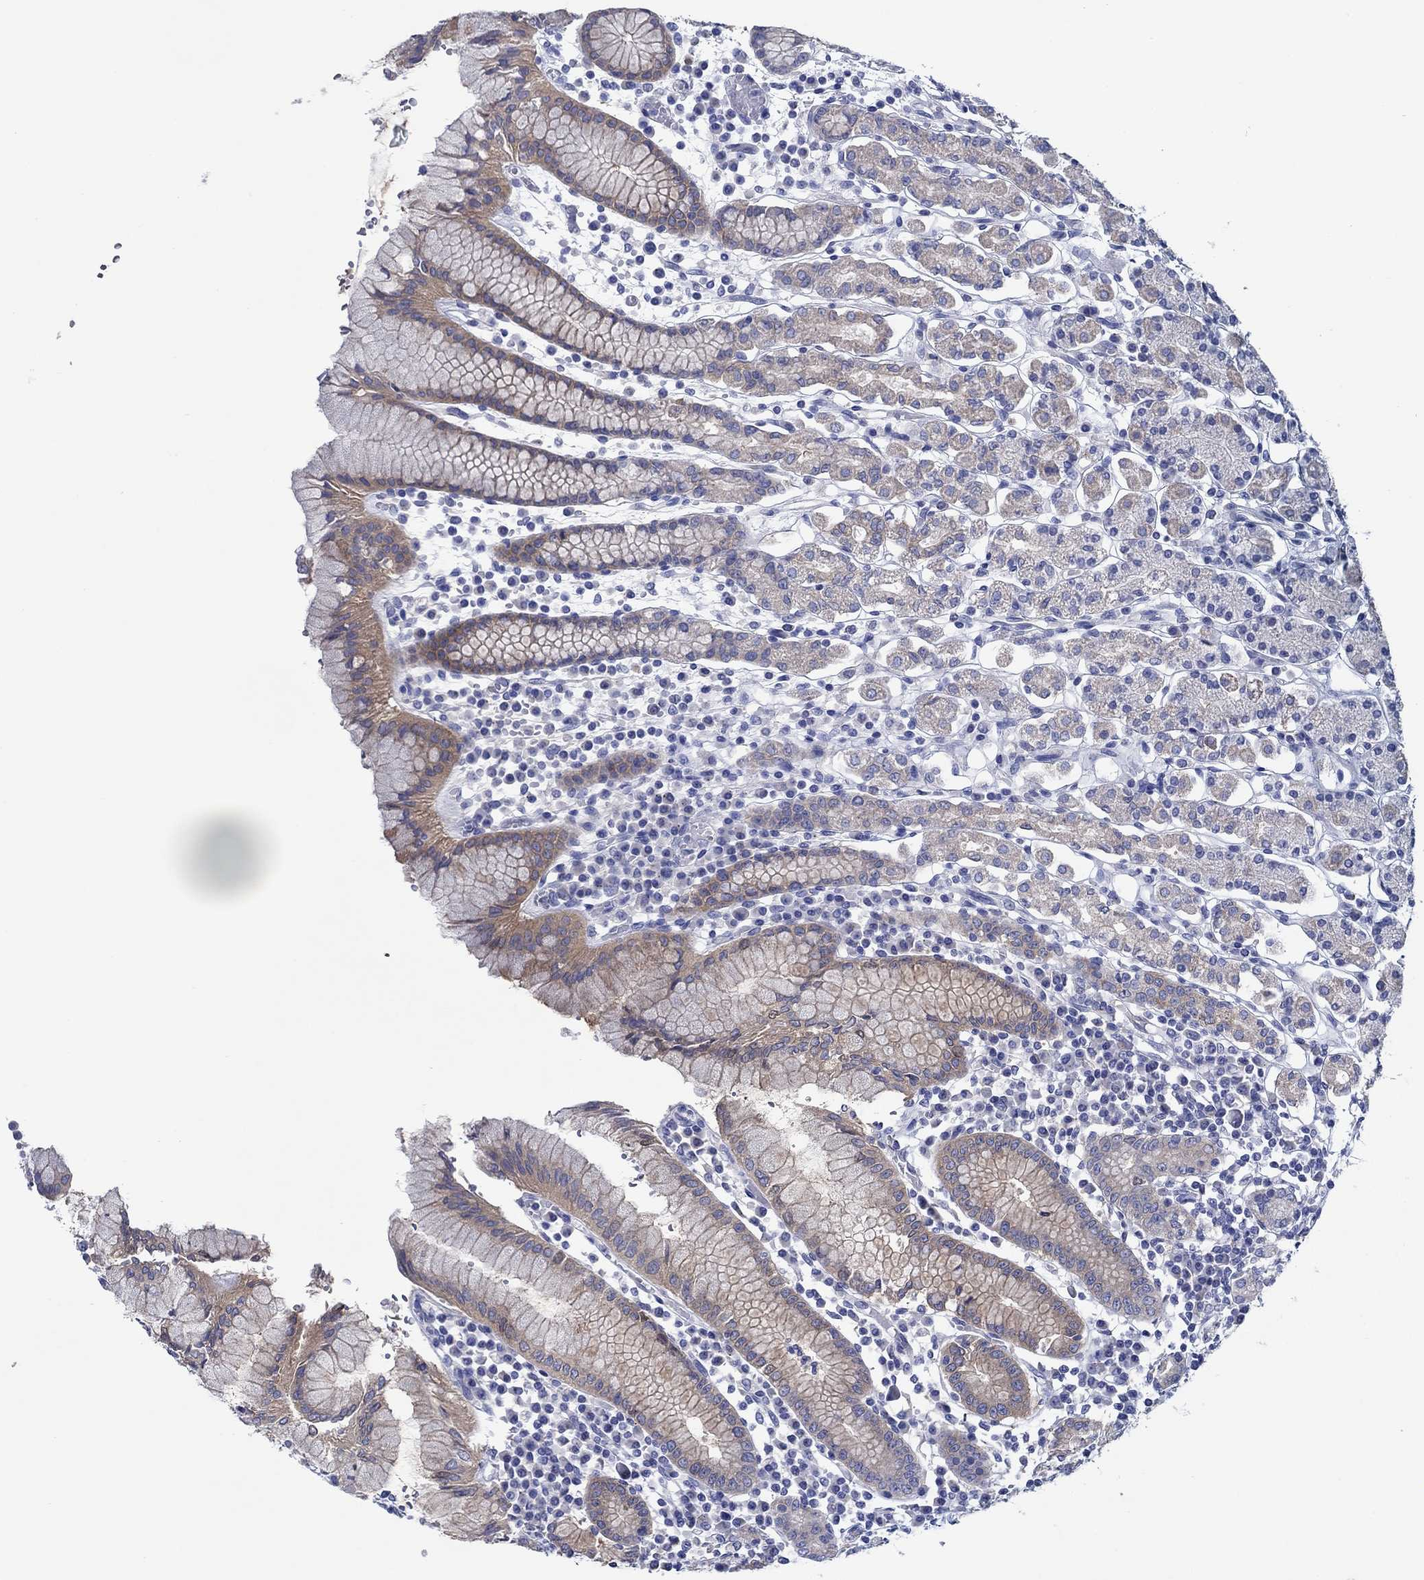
{"staining": {"intensity": "weak", "quantity": "25%-75%", "location": "cytoplasmic/membranous"}, "tissue": "stomach", "cell_type": "Glandular cells", "image_type": "normal", "snomed": [{"axis": "morphology", "description": "Normal tissue, NOS"}, {"axis": "topography", "description": "Stomach, upper"}, {"axis": "topography", "description": "Stomach"}], "caption": "Immunohistochemical staining of normal stomach exhibits 25%-75% levels of weak cytoplasmic/membranous protein expression in approximately 25%-75% of glandular cells. The staining was performed using DAB (3,3'-diaminobenzidine), with brown indicating positive protein expression. Nuclei are stained blue with hematoxylin.", "gene": "ENSG00000251537", "patient": {"sex": "male", "age": 62}}